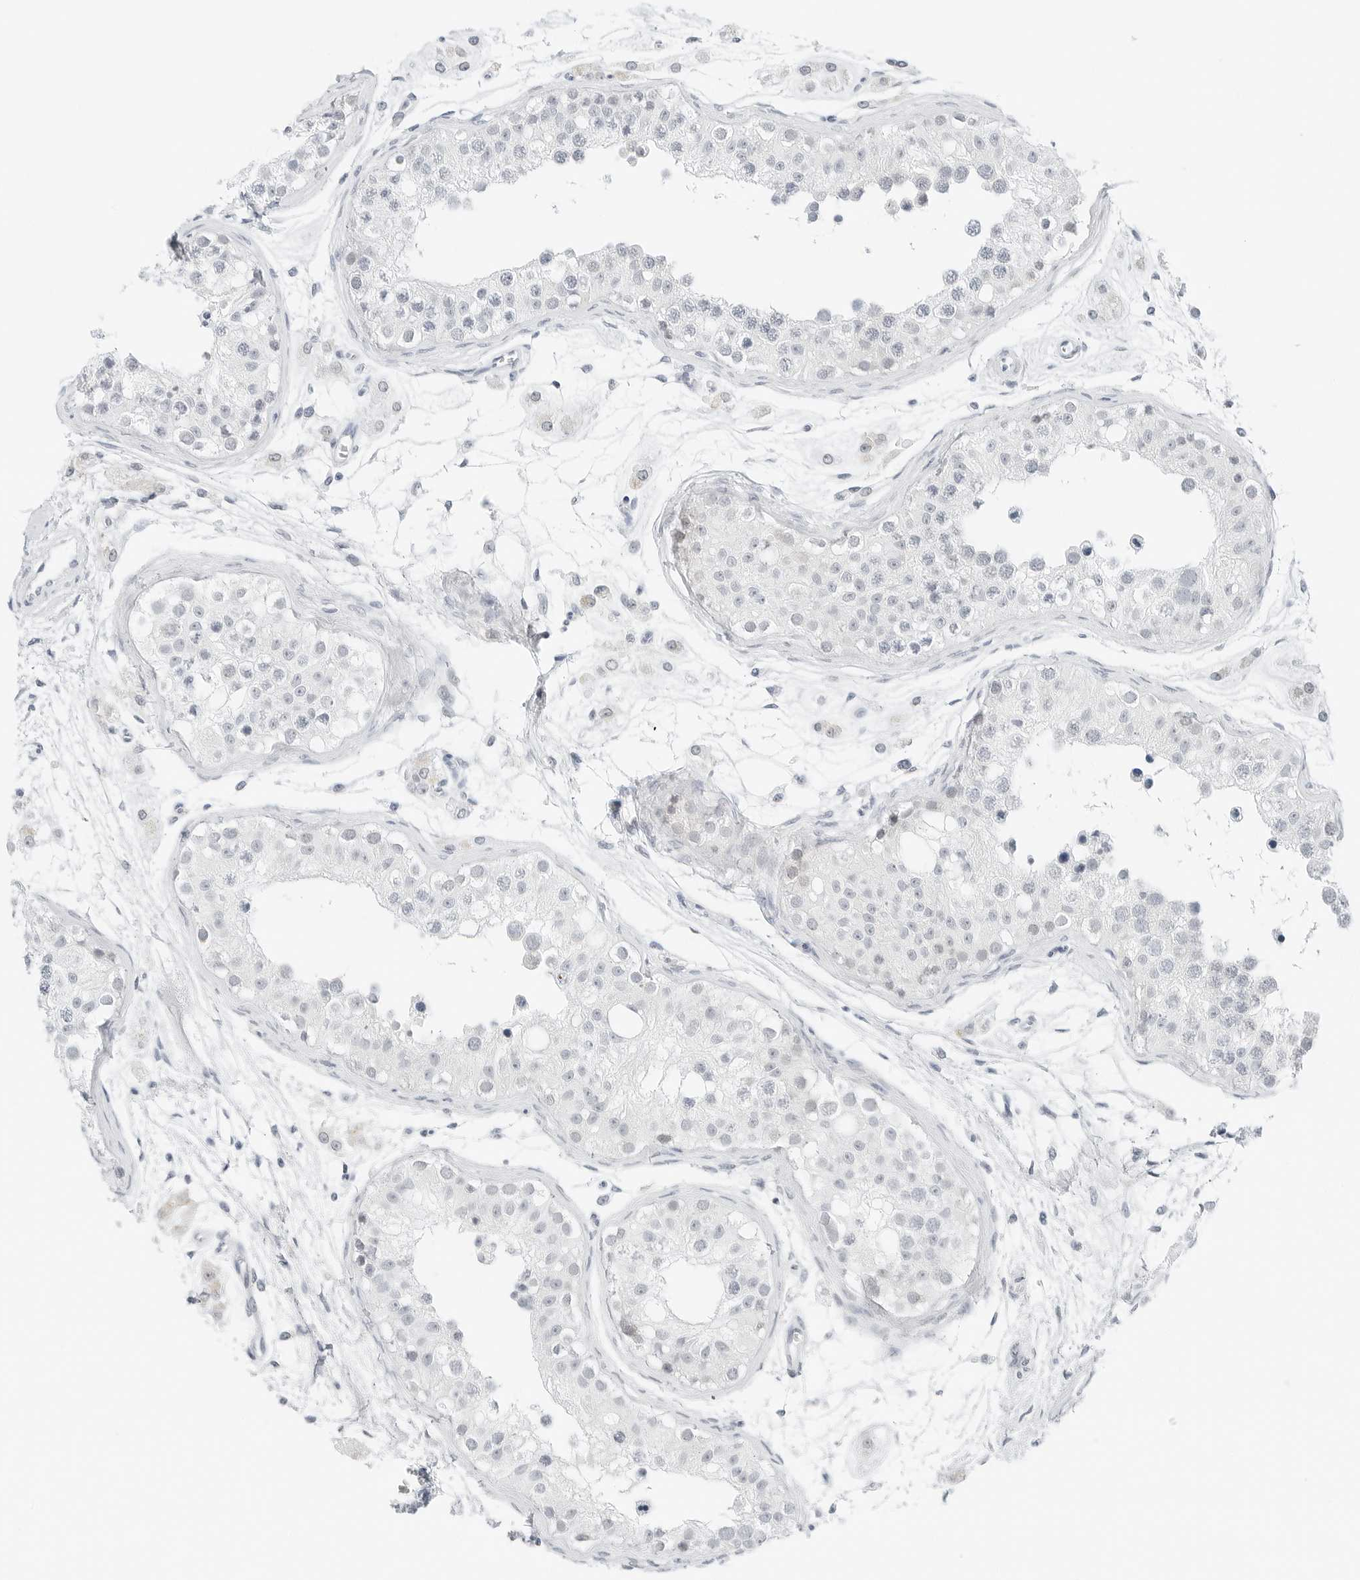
{"staining": {"intensity": "weak", "quantity": "<25%", "location": "cytoplasmic/membranous"}, "tissue": "testis", "cell_type": "Cells in seminiferous ducts", "image_type": "normal", "snomed": [{"axis": "morphology", "description": "Normal tissue, NOS"}, {"axis": "morphology", "description": "Adenocarcinoma, metastatic, NOS"}, {"axis": "topography", "description": "Testis"}], "caption": "High power microscopy micrograph of an immunohistochemistry (IHC) micrograph of unremarkable testis, revealing no significant staining in cells in seminiferous ducts. Nuclei are stained in blue.", "gene": "CCSAP", "patient": {"sex": "male", "age": 26}}